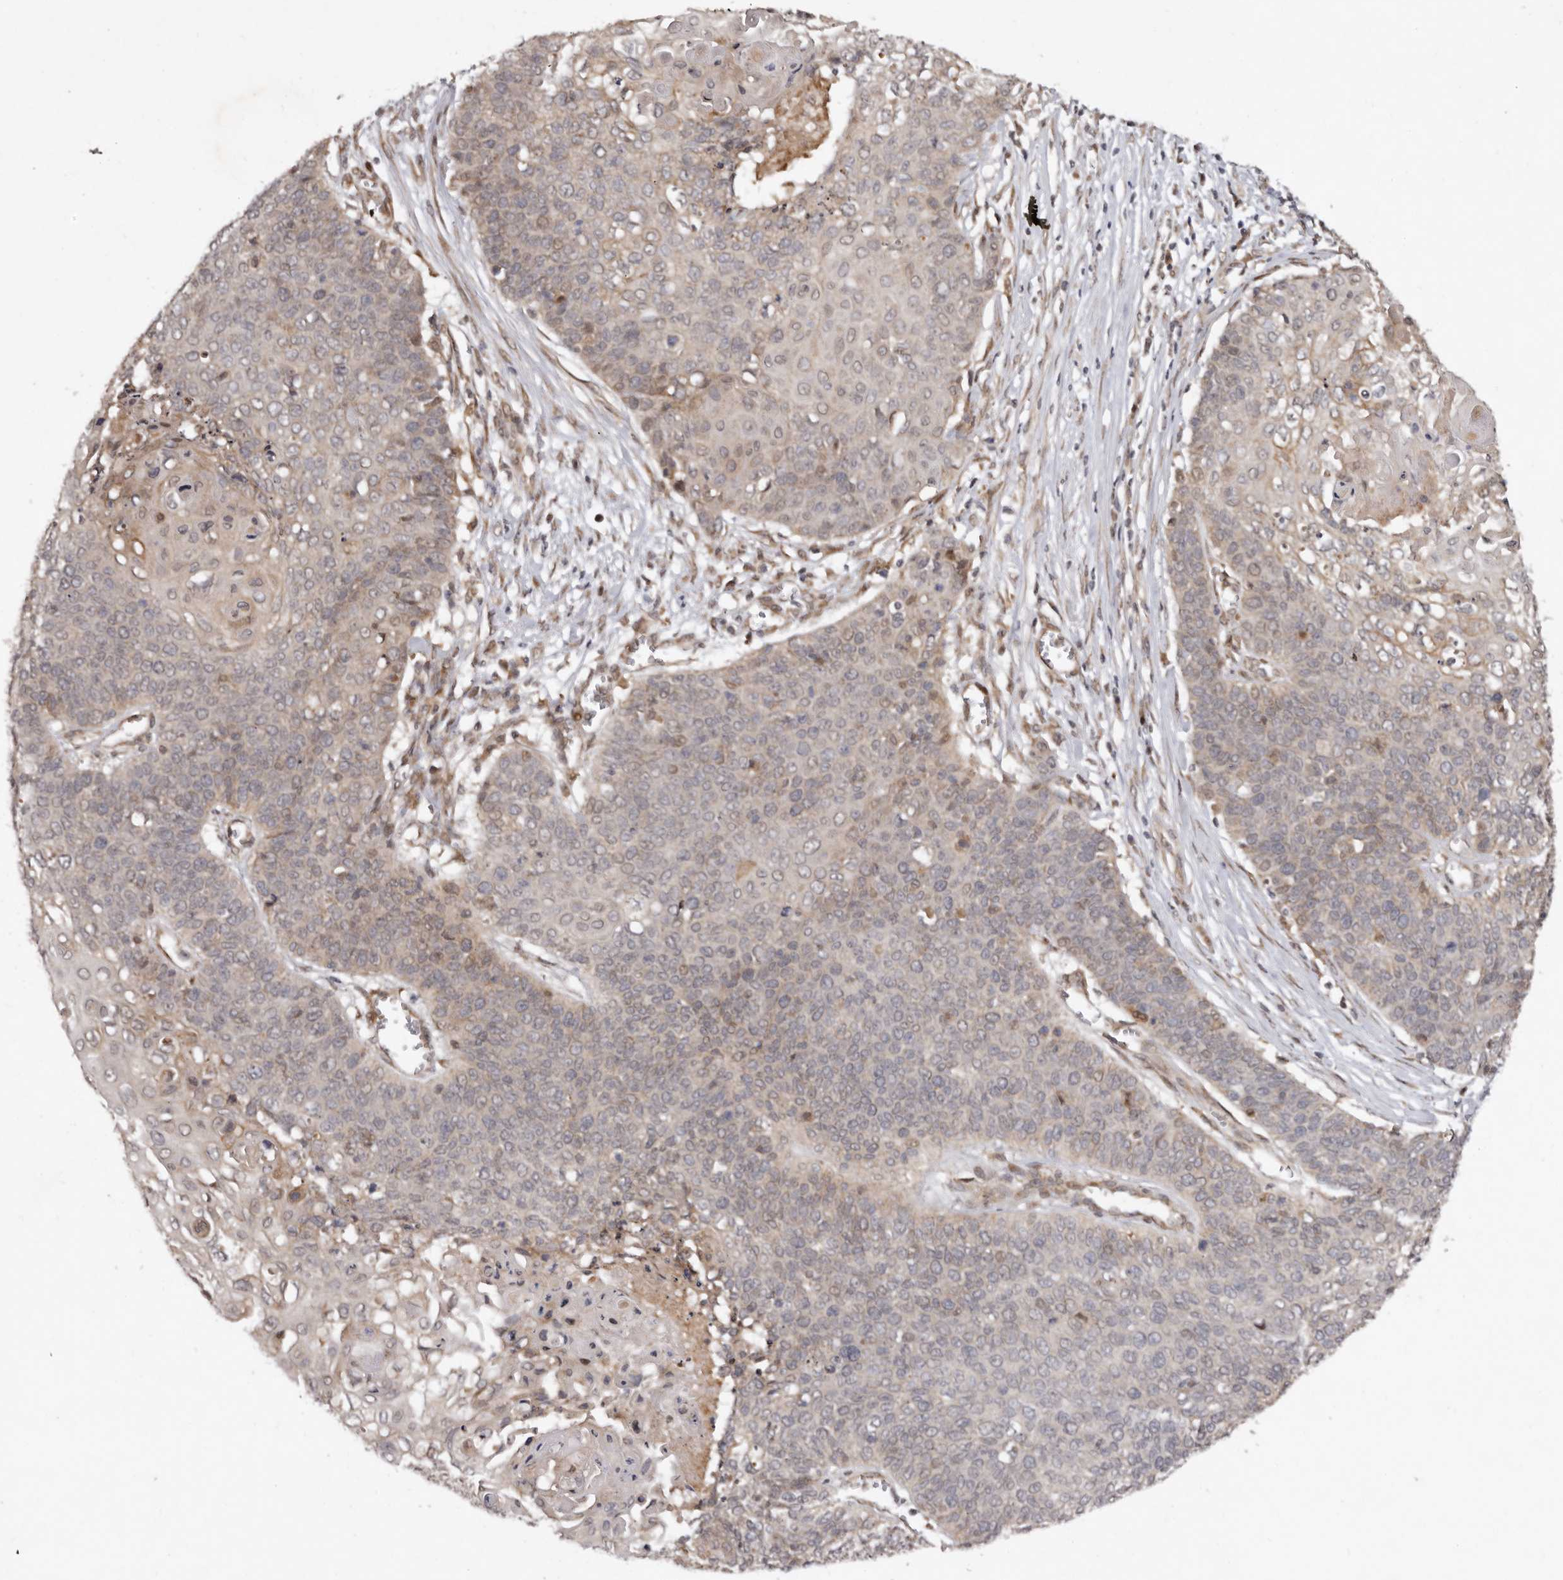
{"staining": {"intensity": "weak", "quantity": ">75%", "location": "cytoplasmic/membranous"}, "tissue": "cervical cancer", "cell_type": "Tumor cells", "image_type": "cancer", "snomed": [{"axis": "morphology", "description": "Squamous cell carcinoma, NOS"}, {"axis": "topography", "description": "Cervix"}], "caption": "IHC (DAB (3,3'-diaminobenzidine)) staining of cervical cancer (squamous cell carcinoma) exhibits weak cytoplasmic/membranous protein positivity in about >75% of tumor cells. The staining was performed using DAB, with brown indicating positive protein expression. Nuclei are stained blue with hematoxylin.", "gene": "ABL1", "patient": {"sex": "female", "age": 39}}